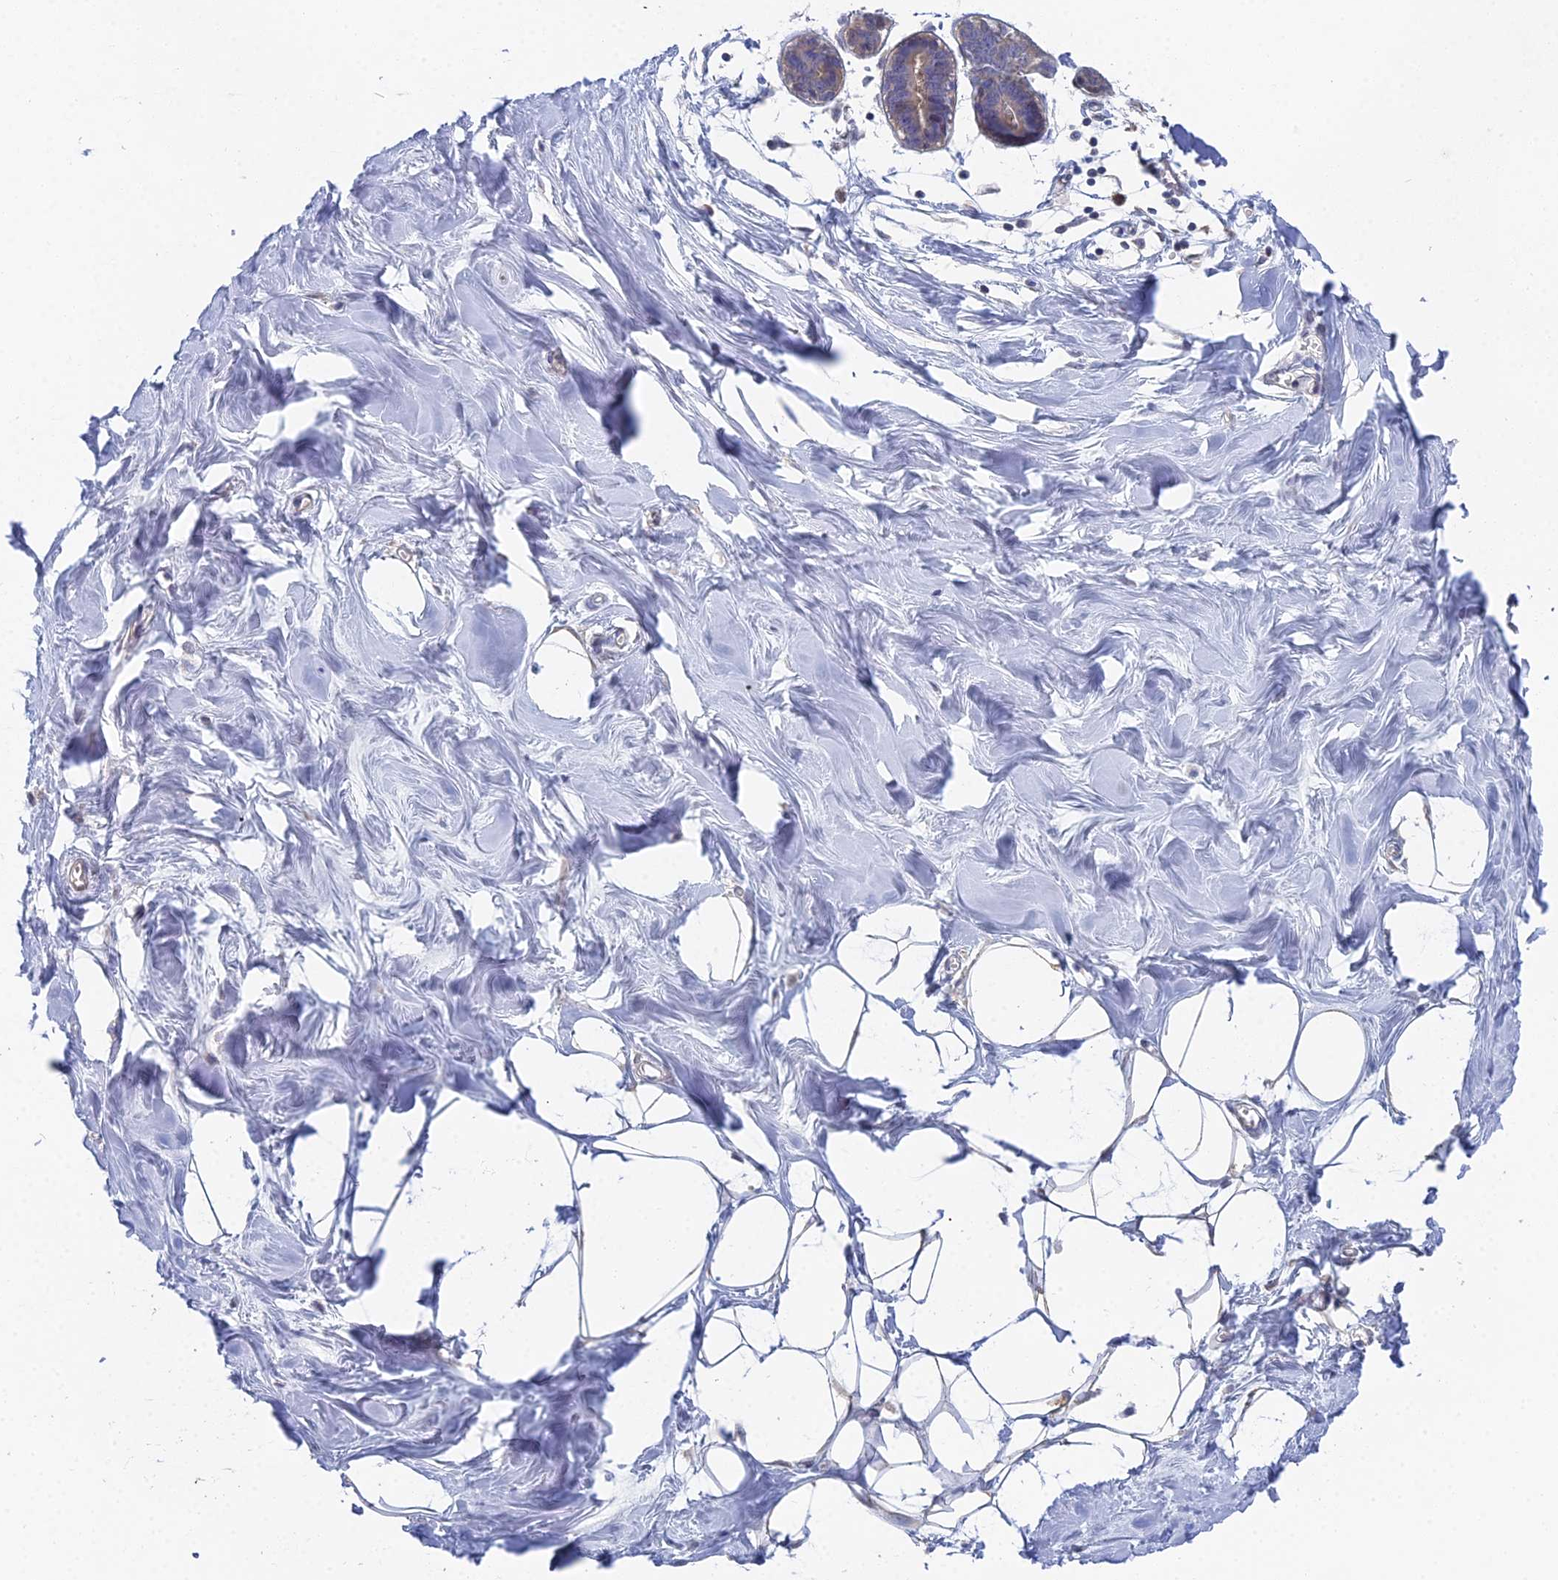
{"staining": {"intensity": "negative", "quantity": "none", "location": "none"}, "tissue": "breast", "cell_type": "Adipocytes", "image_type": "normal", "snomed": [{"axis": "morphology", "description": "Normal tissue, NOS"}, {"axis": "topography", "description": "Breast"}], "caption": "A photomicrograph of breast stained for a protein demonstrates no brown staining in adipocytes. The staining was performed using DAB (3,3'-diaminobenzidine) to visualize the protein expression in brown, while the nuclei were stained in blue with hematoxylin (Magnification: 20x).", "gene": "DNAH14", "patient": {"sex": "female", "age": 27}}